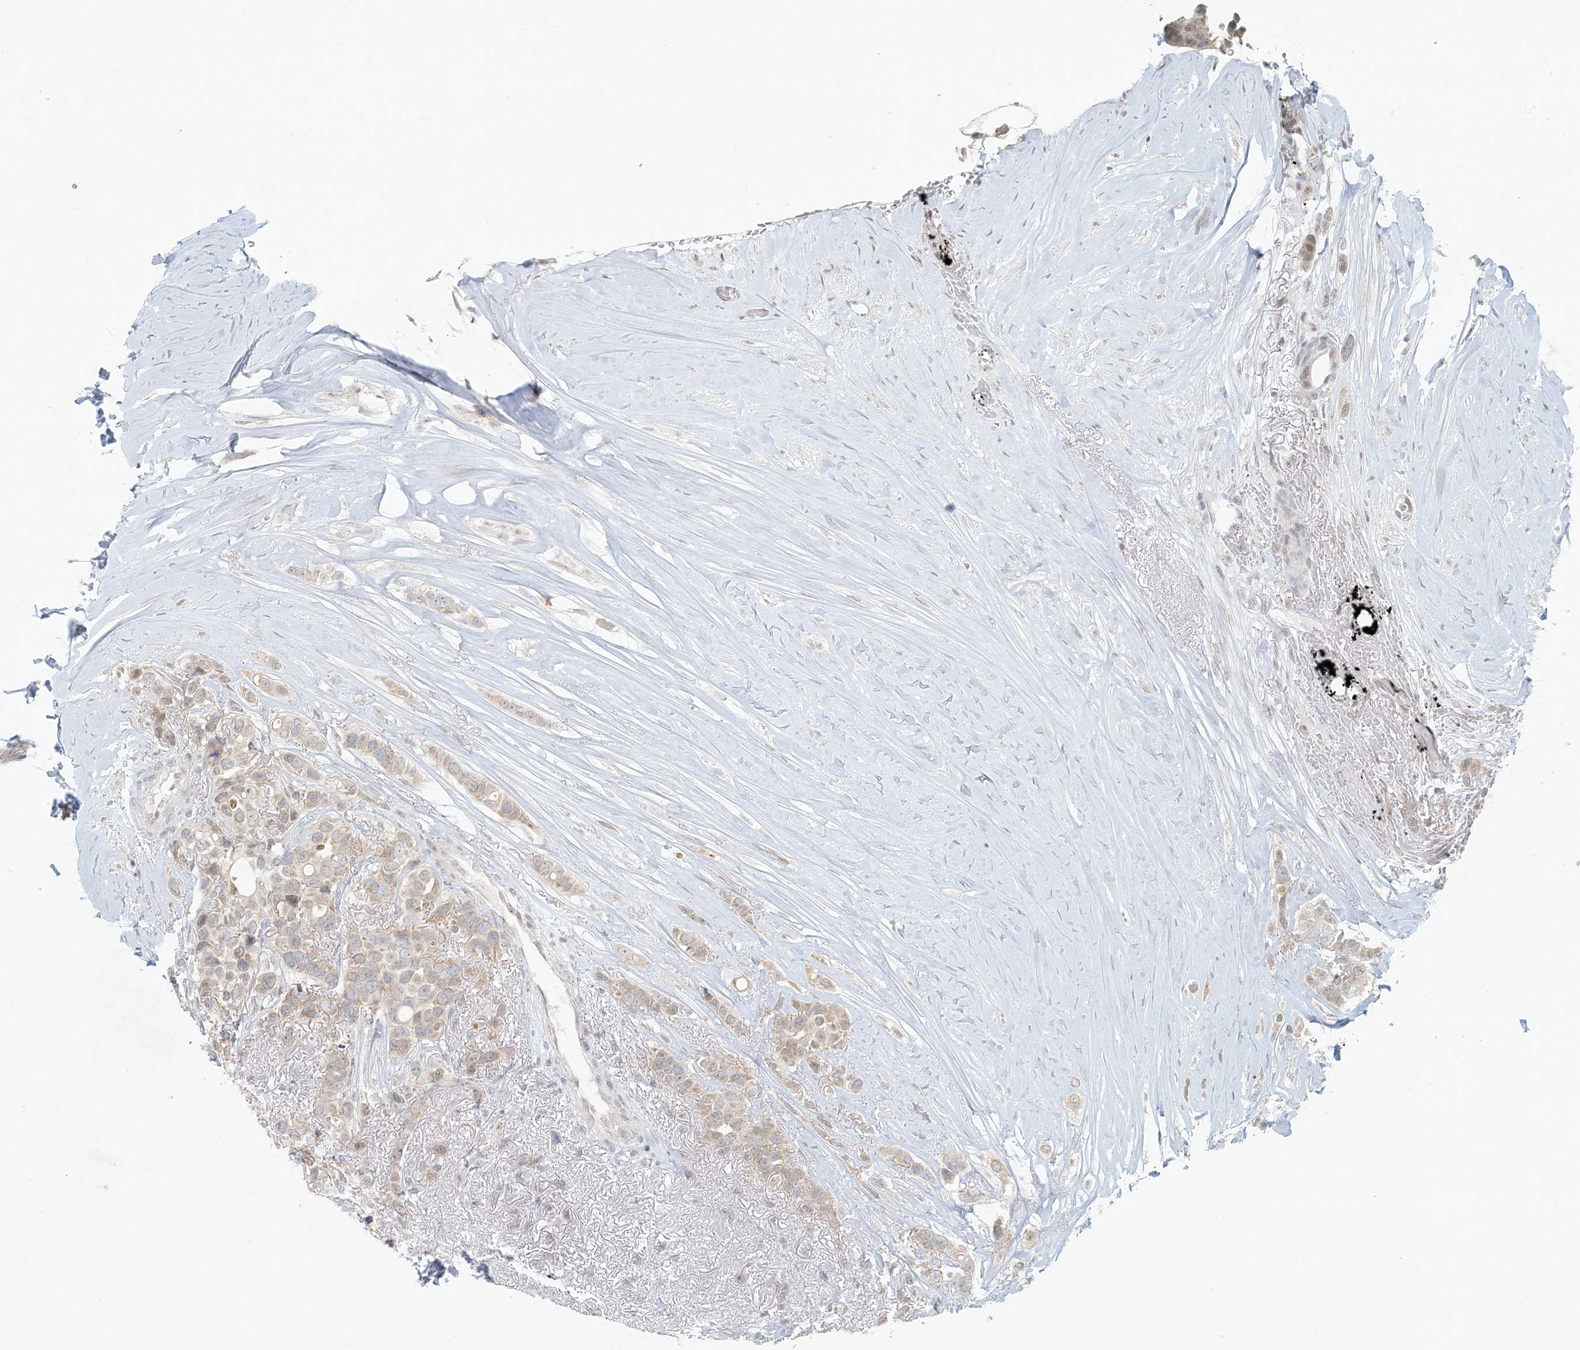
{"staining": {"intensity": "weak", "quantity": ">75%", "location": "cytoplasmic/membranous"}, "tissue": "breast cancer", "cell_type": "Tumor cells", "image_type": "cancer", "snomed": [{"axis": "morphology", "description": "Lobular carcinoma"}, {"axis": "topography", "description": "Breast"}], "caption": "Breast cancer stained with a brown dye shows weak cytoplasmic/membranous positive positivity in approximately >75% of tumor cells.", "gene": "OBI1", "patient": {"sex": "female", "age": 51}}